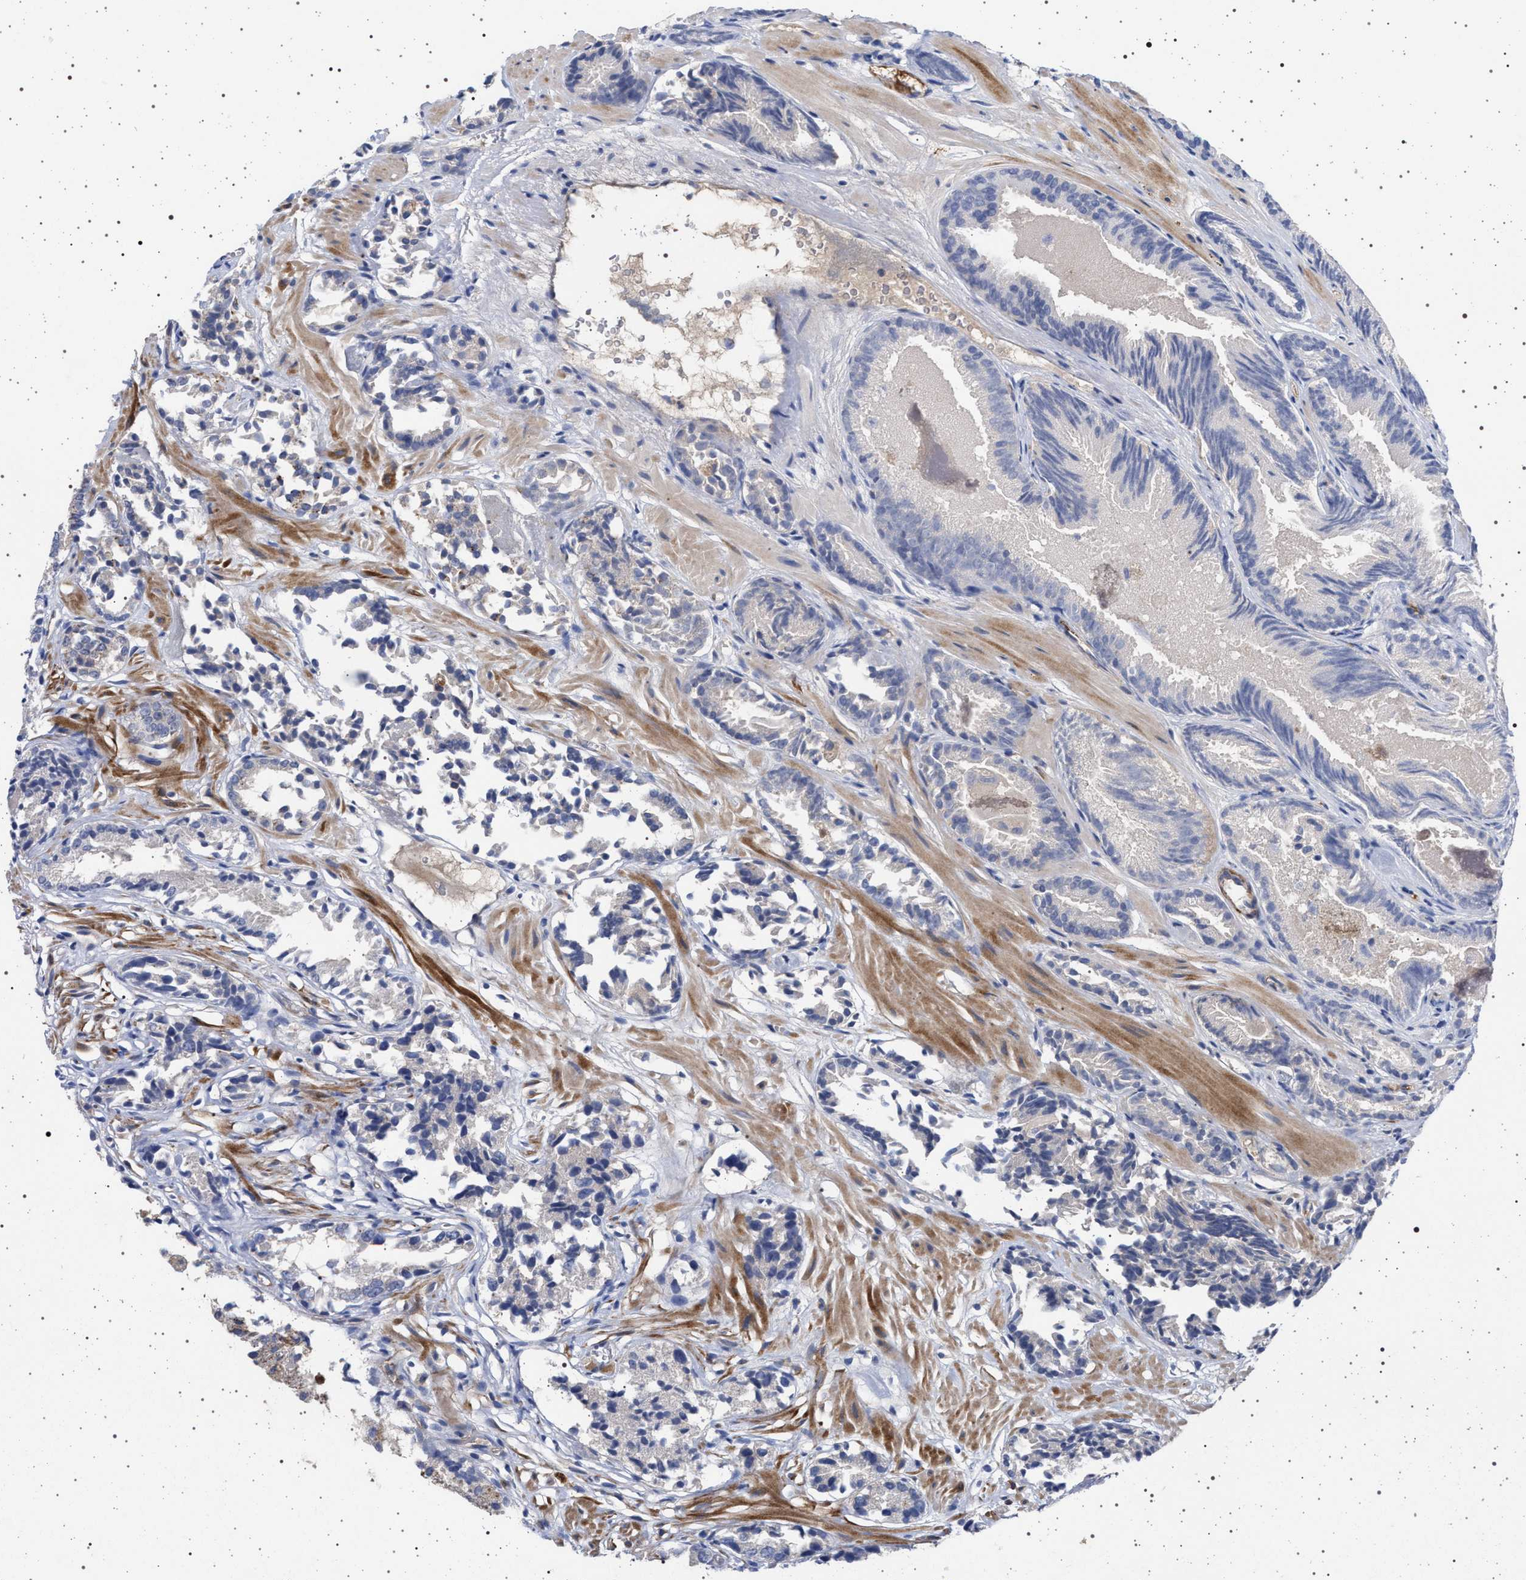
{"staining": {"intensity": "negative", "quantity": "none", "location": "none"}, "tissue": "prostate cancer", "cell_type": "Tumor cells", "image_type": "cancer", "snomed": [{"axis": "morphology", "description": "Adenocarcinoma, Low grade"}, {"axis": "topography", "description": "Prostate"}], "caption": "DAB (3,3'-diaminobenzidine) immunohistochemical staining of adenocarcinoma (low-grade) (prostate) exhibits no significant staining in tumor cells.", "gene": "RBM48", "patient": {"sex": "male", "age": 51}}